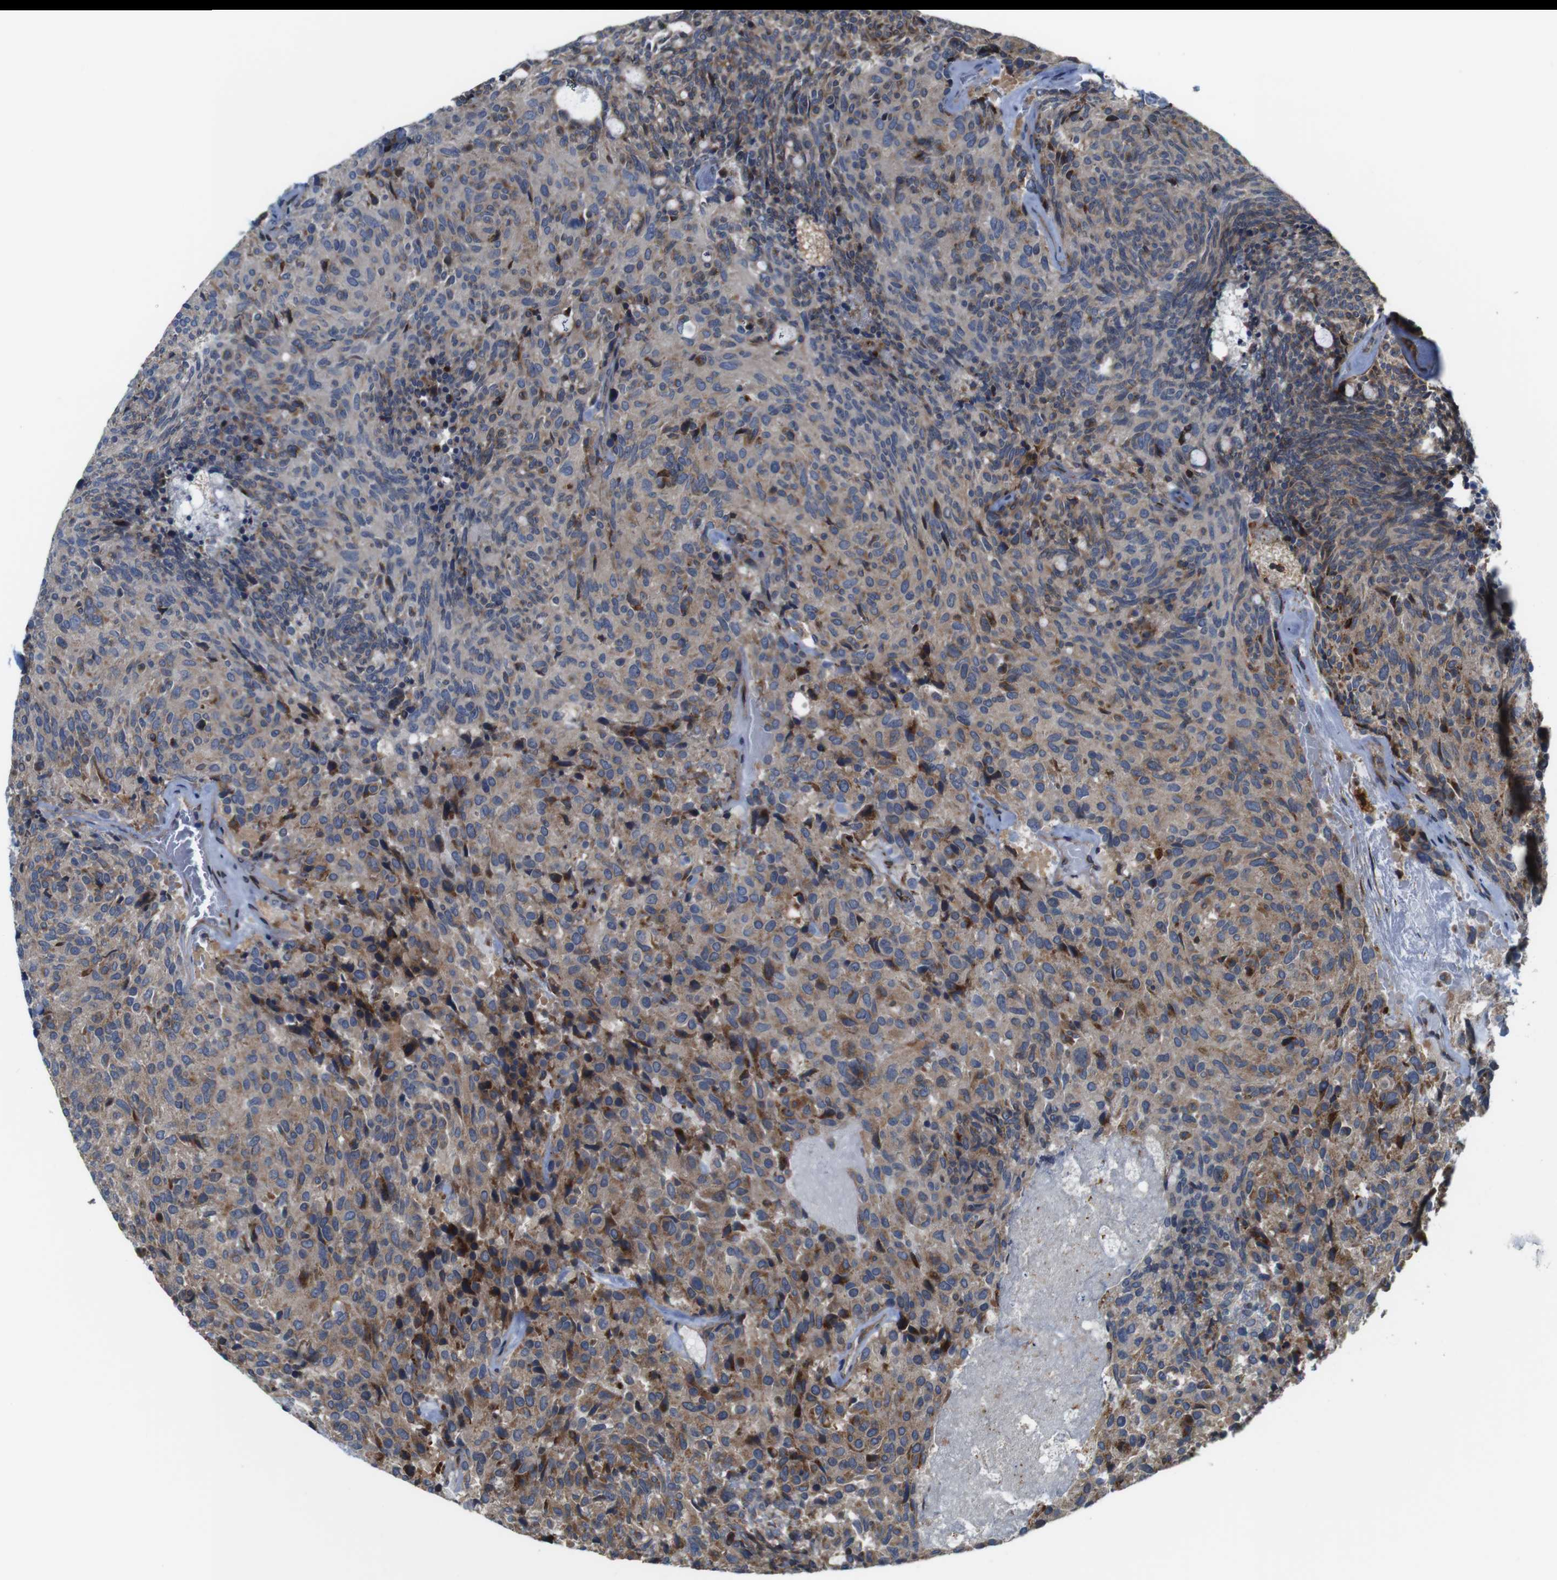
{"staining": {"intensity": "moderate", "quantity": ">75%", "location": "cytoplasmic/membranous"}, "tissue": "carcinoid", "cell_type": "Tumor cells", "image_type": "cancer", "snomed": [{"axis": "morphology", "description": "Carcinoid, malignant, NOS"}, {"axis": "topography", "description": "Pancreas"}], "caption": "Malignant carcinoid stained with a protein marker exhibits moderate staining in tumor cells.", "gene": "PCOLCE2", "patient": {"sex": "female", "age": 54}}